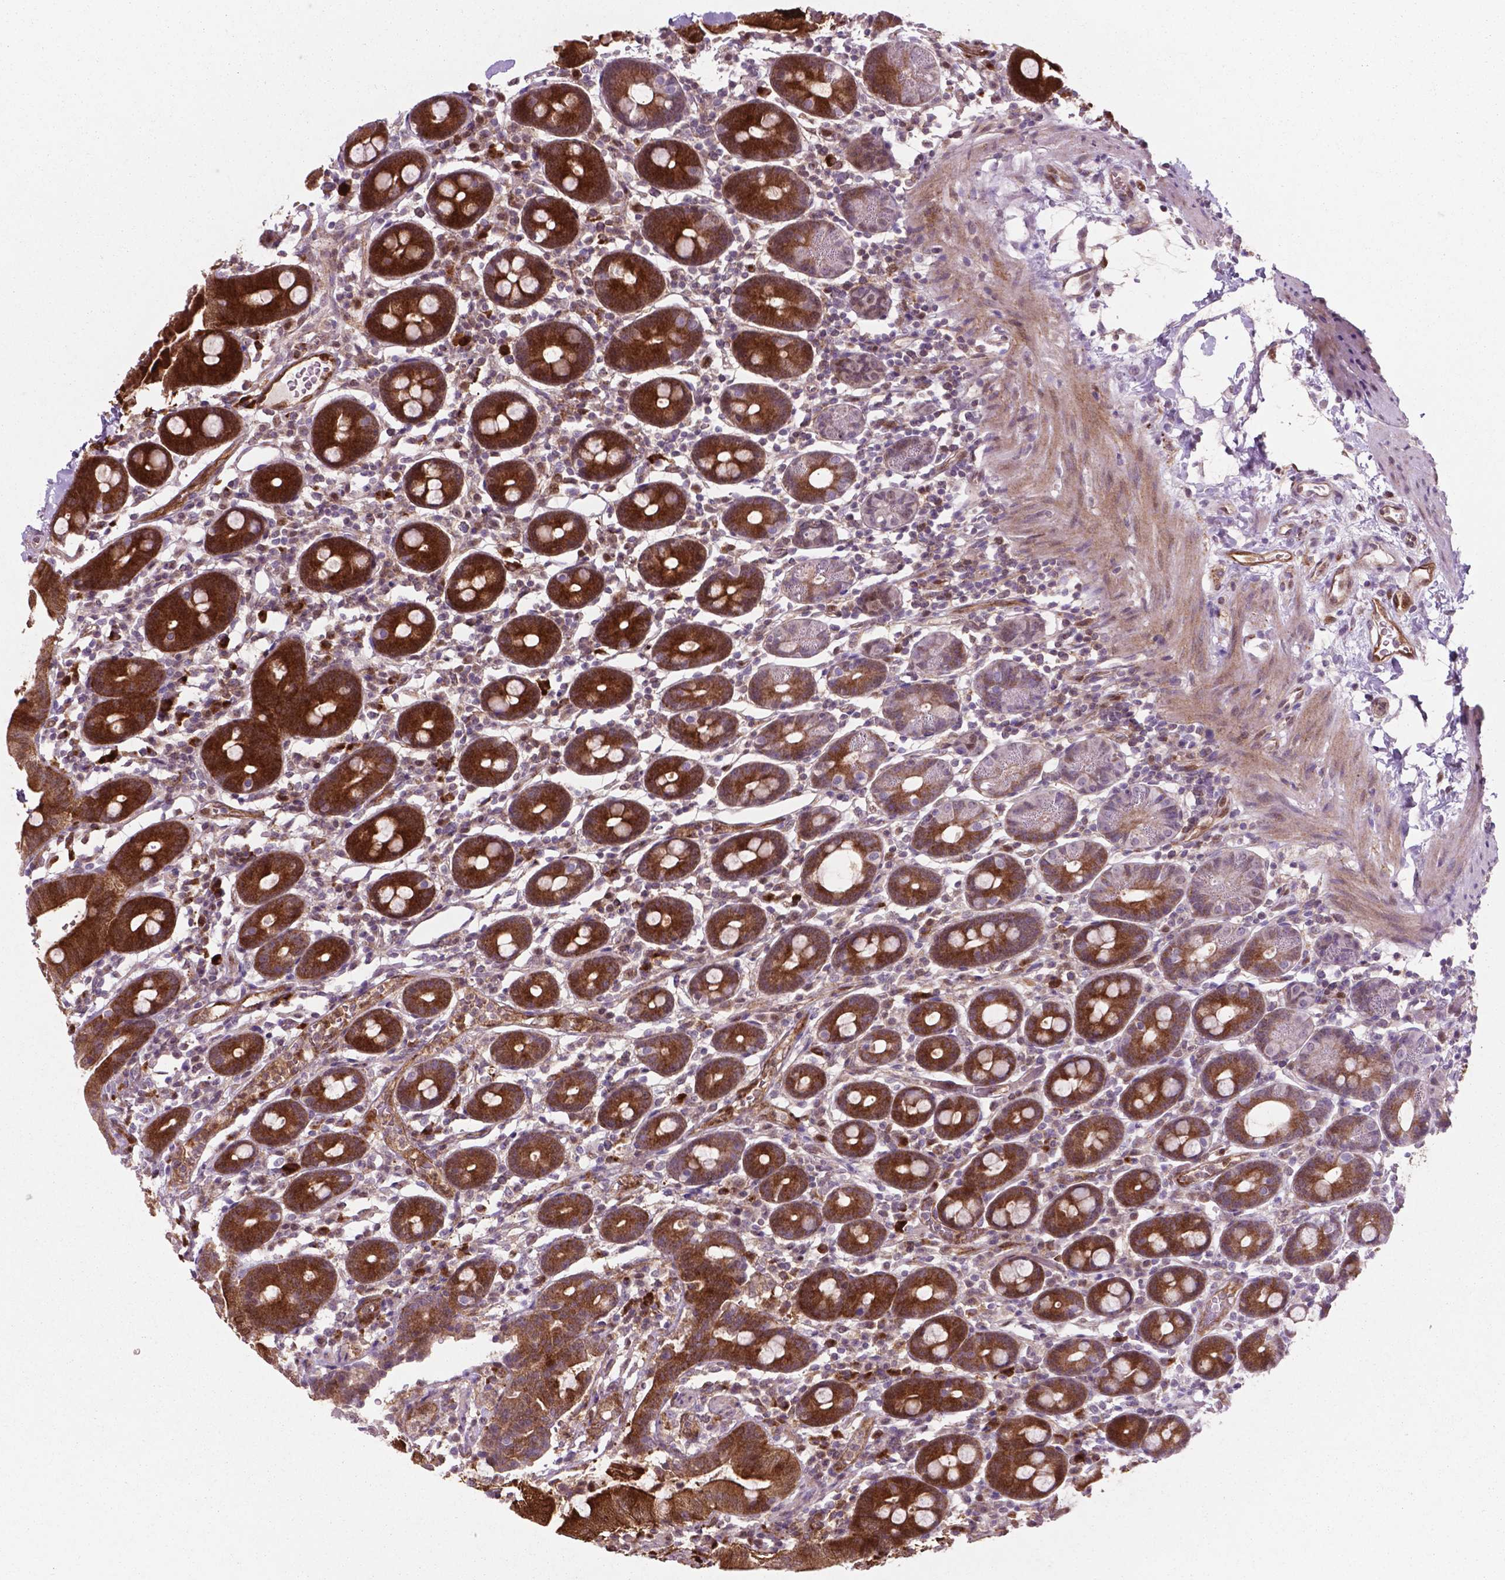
{"staining": {"intensity": "strong", "quantity": ">75%", "location": "cytoplasmic/membranous"}, "tissue": "duodenum", "cell_type": "Glandular cells", "image_type": "normal", "snomed": [{"axis": "morphology", "description": "Normal tissue, NOS"}, {"axis": "topography", "description": "Pancreas"}, {"axis": "topography", "description": "Duodenum"}], "caption": "Glandular cells exhibit high levels of strong cytoplasmic/membranous staining in approximately >75% of cells in normal duodenum.", "gene": "LDHA", "patient": {"sex": "male", "age": 59}}